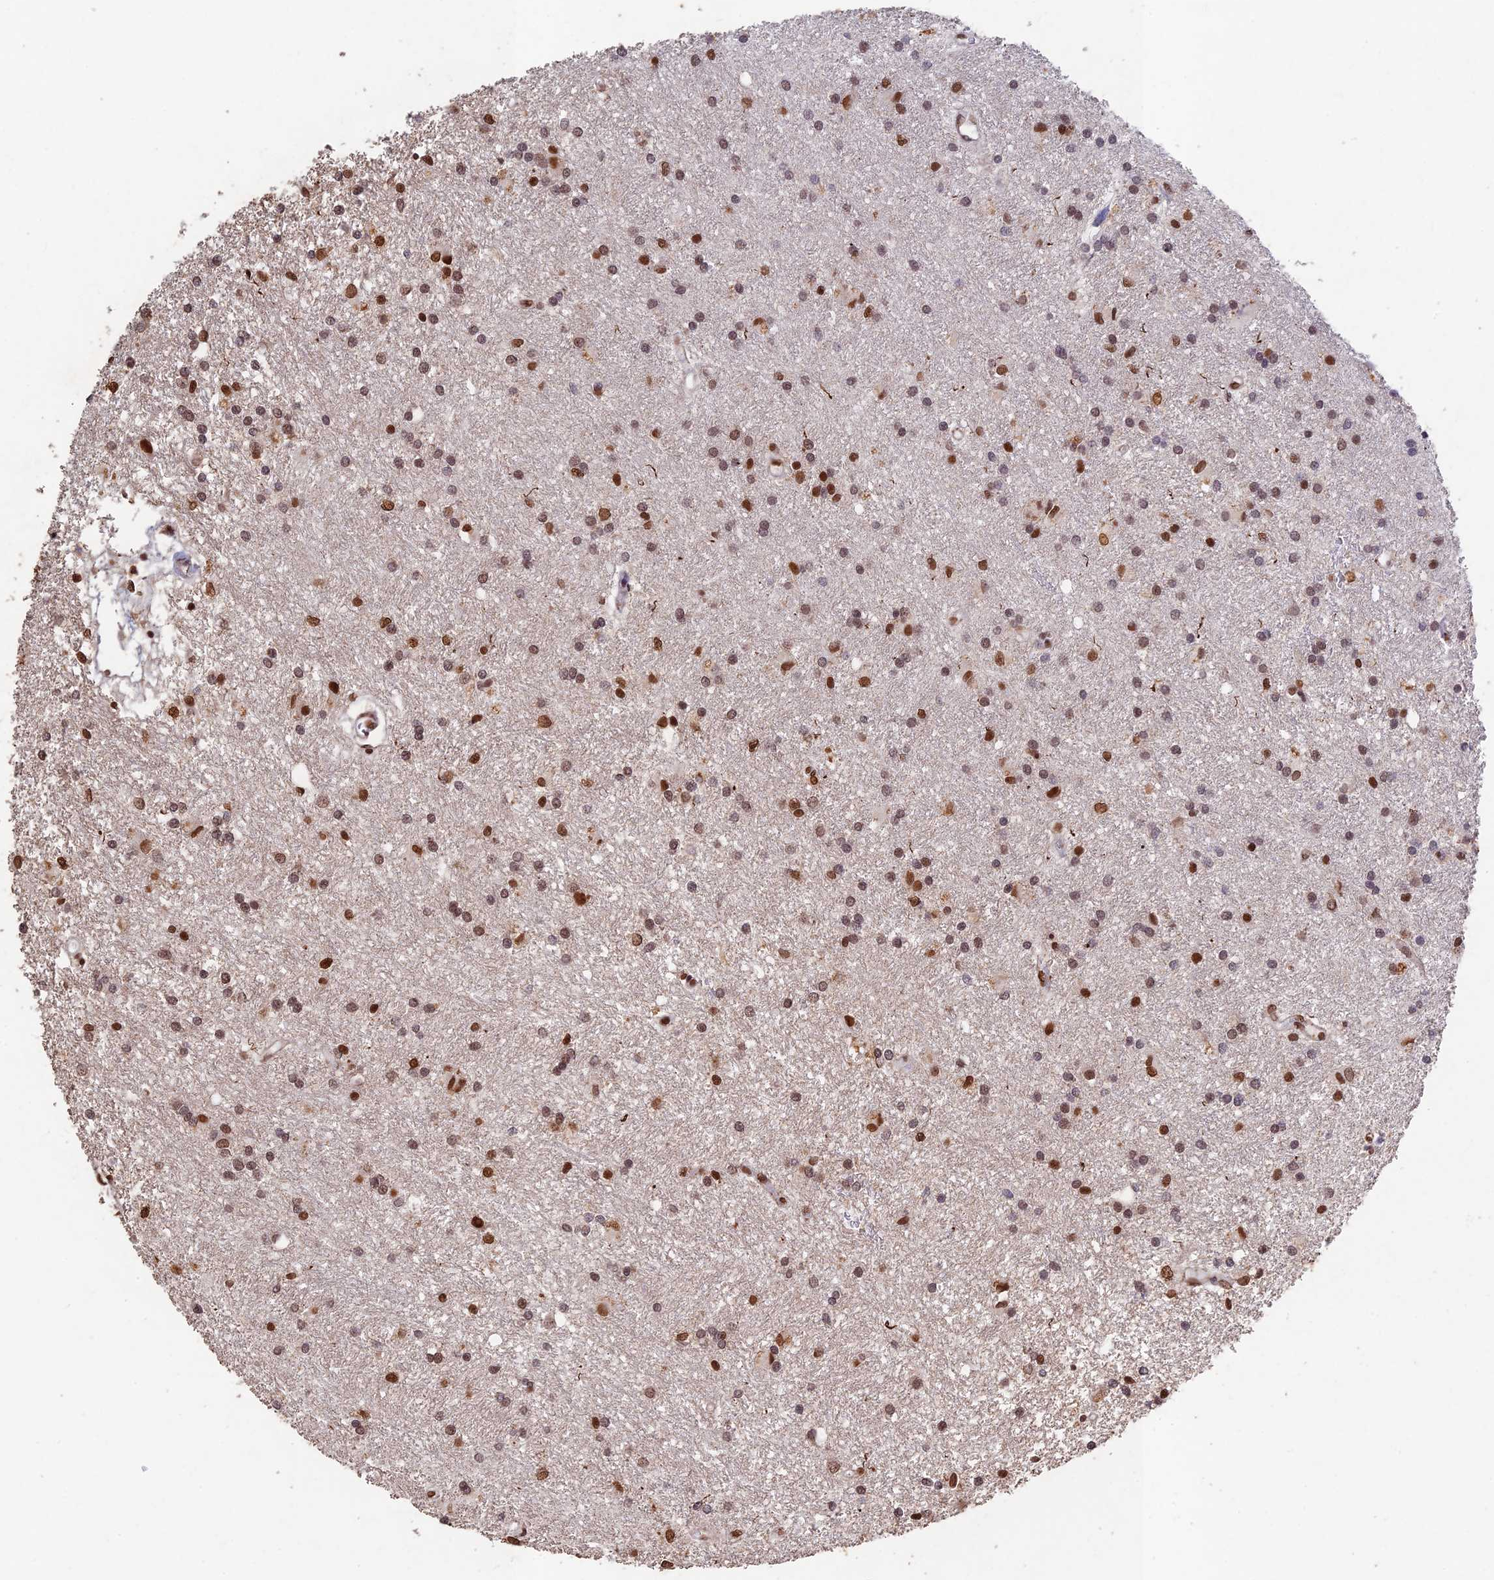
{"staining": {"intensity": "moderate", "quantity": ">75%", "location": "nuclear"}, "tissue": "glioma", "cell_type": "Tumor cells", "image_type": "cancer", "snomed": [{"axis": "morphology", "description": "Glioma, malignant, High grade"}, {"axis": "topography", "description": "Brain"}], "caption": "Protein expression analysis of malignant glioma (high-grade) demonstrates moderate nuclear staining in about >75% of tumor cells.", "gene": "RAVER1", "patient": {"sex": "male", "age": 77}}